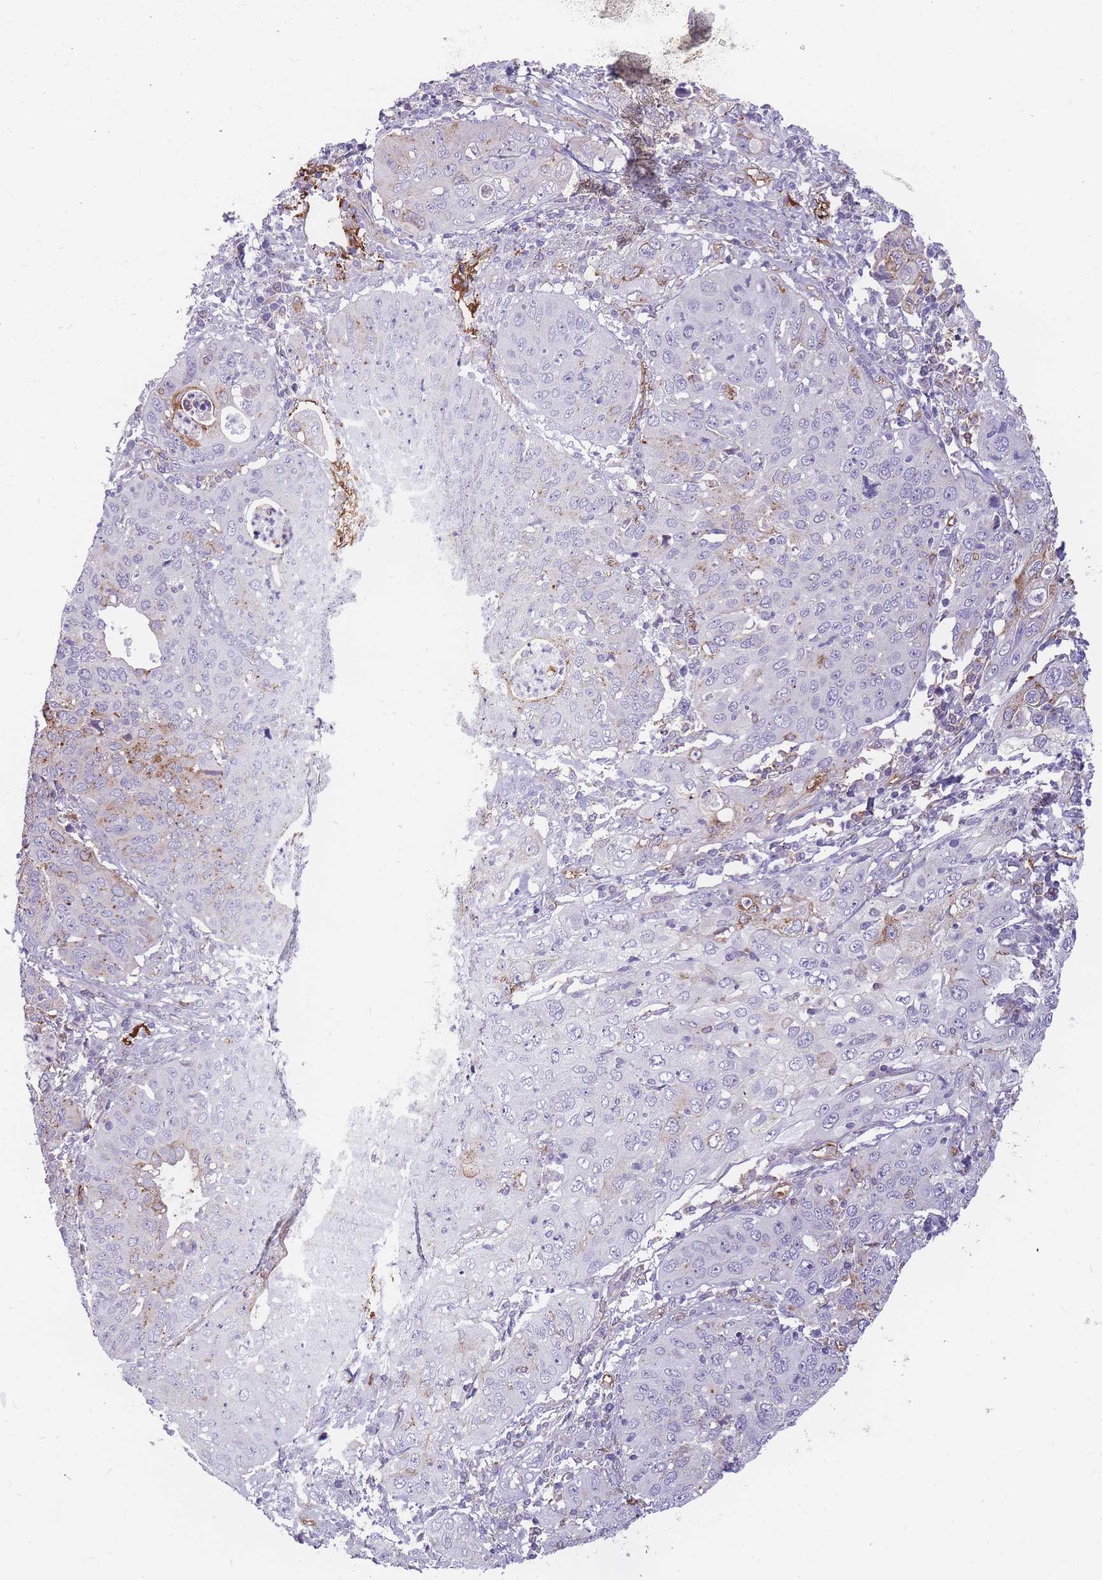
{"staining": {"intensity": "negative", "quantity": "none", "location": "none"}, "tissue": "cervical cancer", "cell_type": "Tumor cells", "image_type": "cancer", "snomed": [{"axis": "morphology", "description": "Squamous cell carcinoma, NOS"}, {"axis": "topography", "description": "Cervix"}], "caption": "Tumor cells show no significant protein staining in squamous cell carcinoma (cervical).", "gene": "GNA11", "patient": {"sex": "female", "age": 36}}